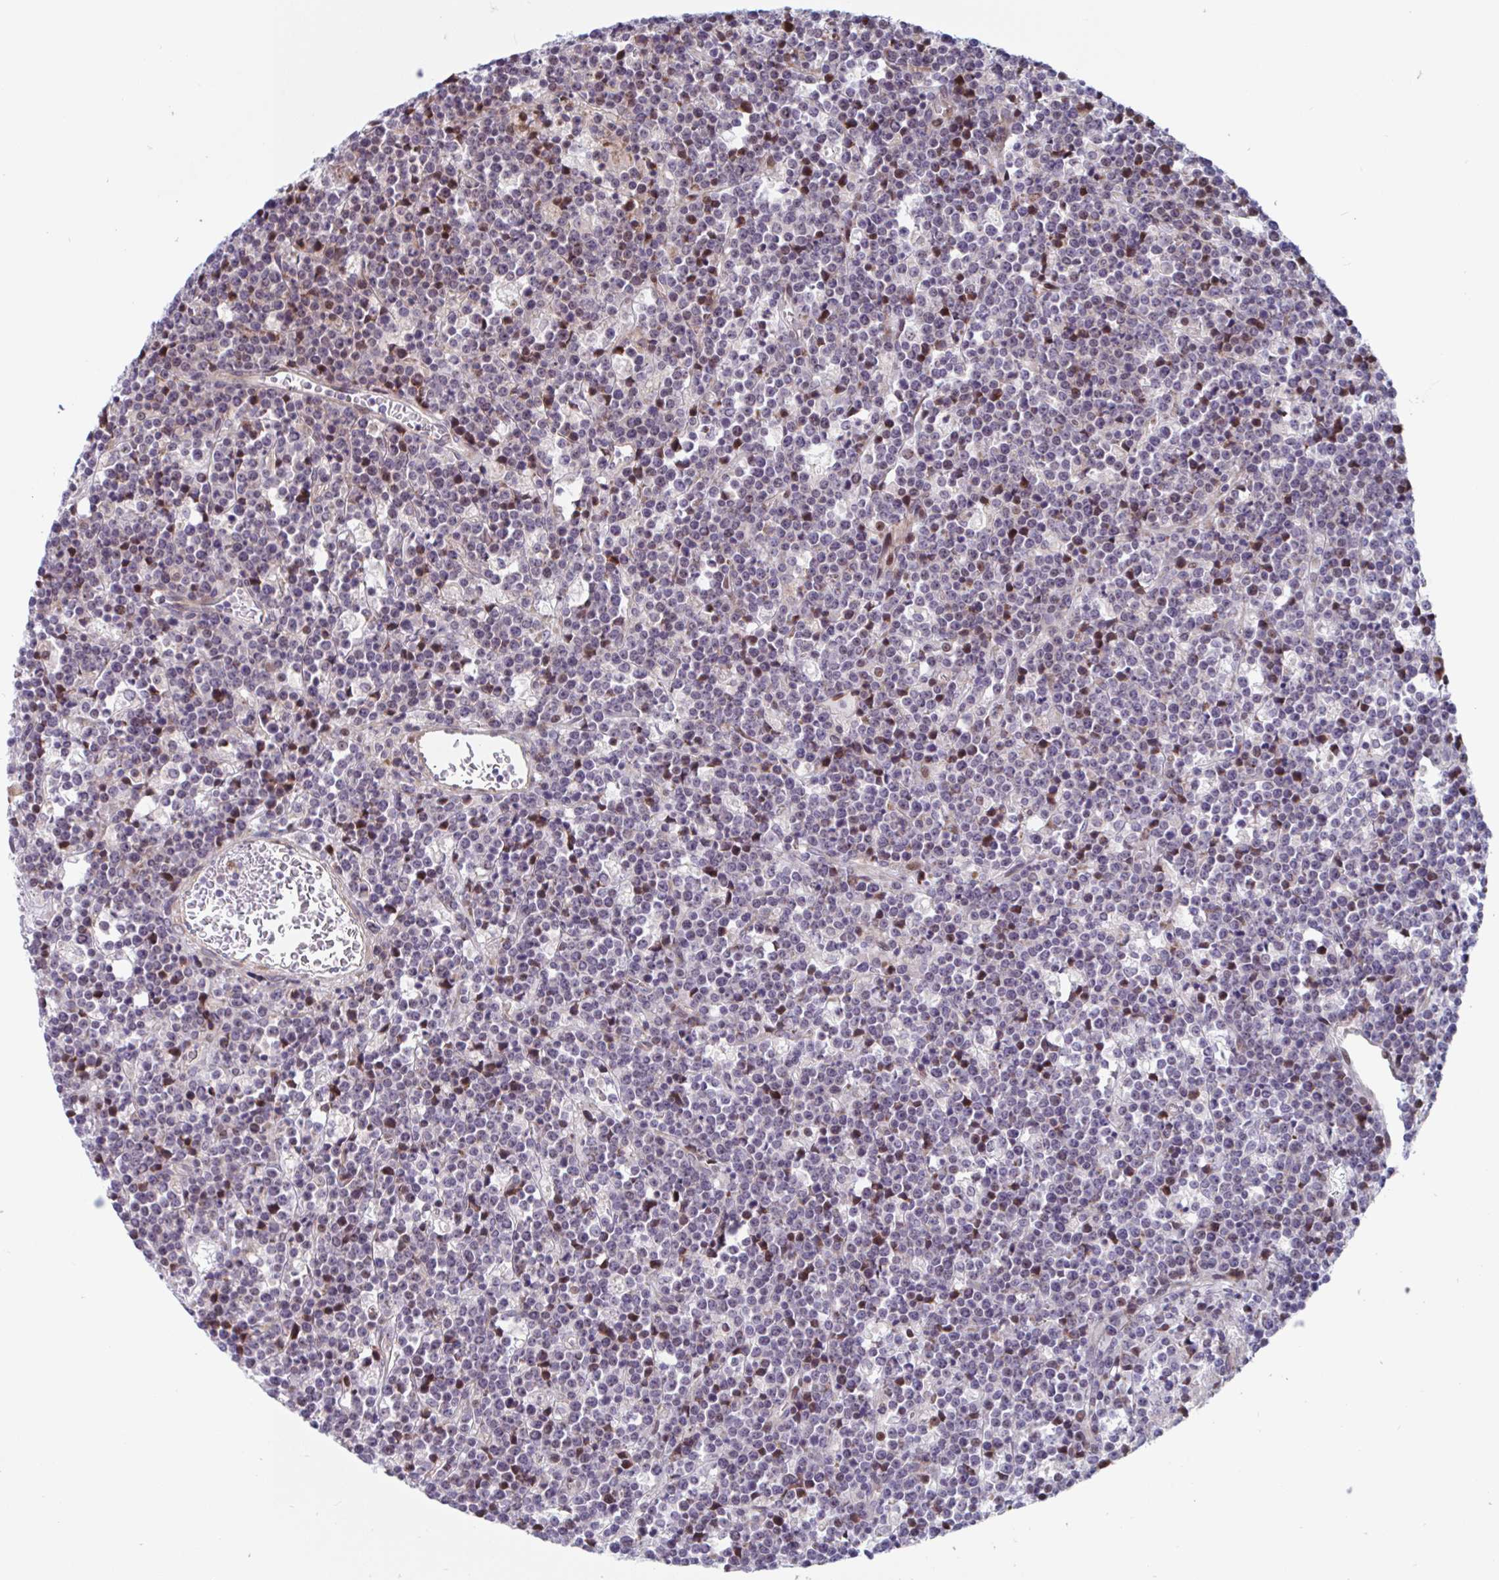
{"staining": {"intensity": "negative", "quantity": "none", "location": "none"}, "tissue": "lymphoma", "cell_type": "Tumor cells", "image_type": "cancer", "snomed": [{"axis": "morphology", "description": "Malignant lymphoma, non-Hodgkin's type, High grade"}, {"axis": "topography", "description": "Ovary"}], "caption": "A histopathology image of lymphoma stained for a protein shows no brown staining in tumor cells. (DAB immunohistochemistry (IHC) with hematoxylin counter stain).", "gene": "DUXA", "patient": {"sex": "female", "age": 56}}